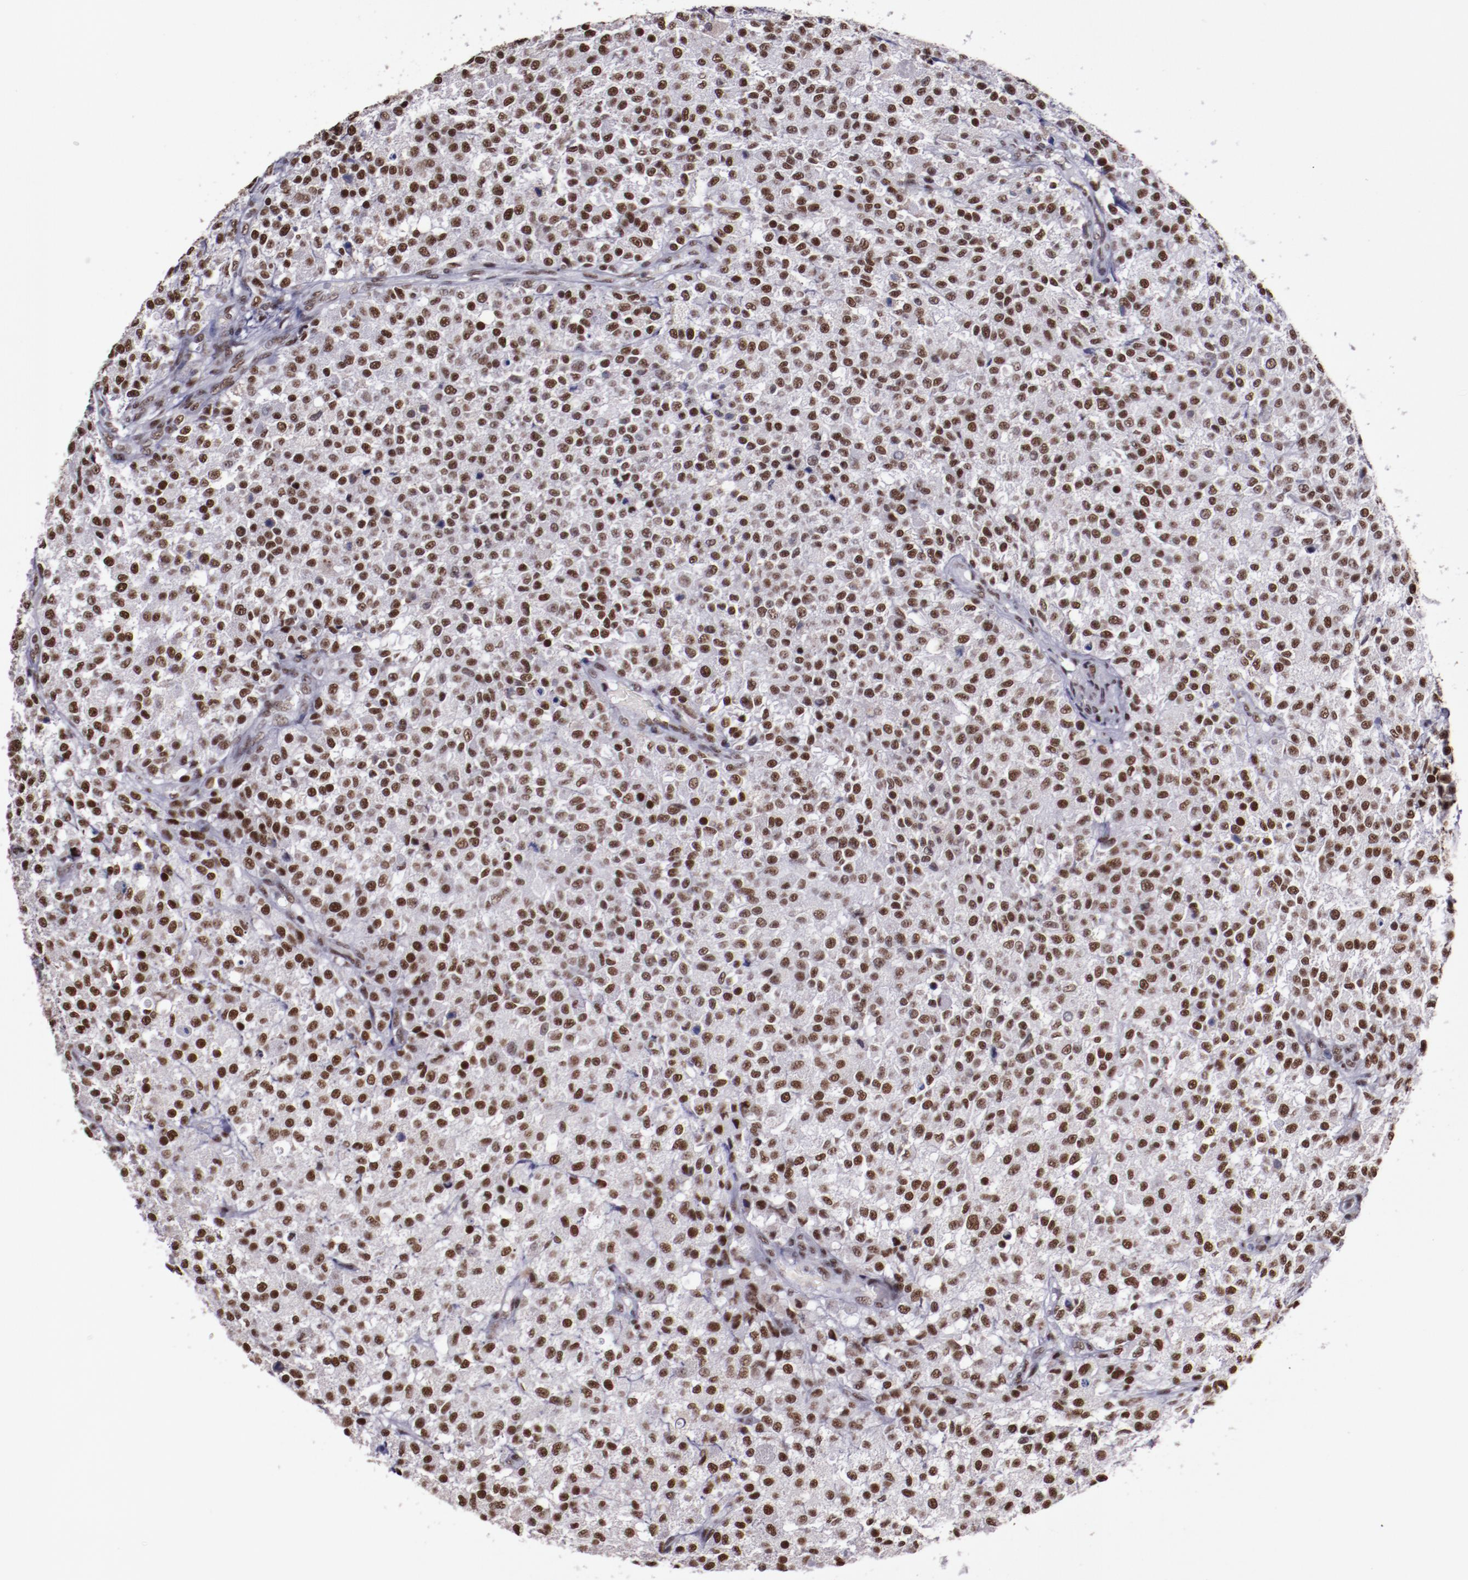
{"staining": {"intensity": "moderate", "quantity": ">75%", "location": "nuclear"}, "tissue": "testis cancer", "cell_type": "Tumor cells", "image_type": "cancer", "snomed": [{"axis": "morphology", "description": "Seminoma, NOS"}, {"axis": "topography", "description": "Testis"}], "caption": "Immunohistochemical staining of human testis cancer (seminoma) reveals medium levels of moderate nuclear protein positivity in approximately >75% of tumor cells.", "gene": "PPP4R3A", "patient": {"sex": "male", "age": 59}}